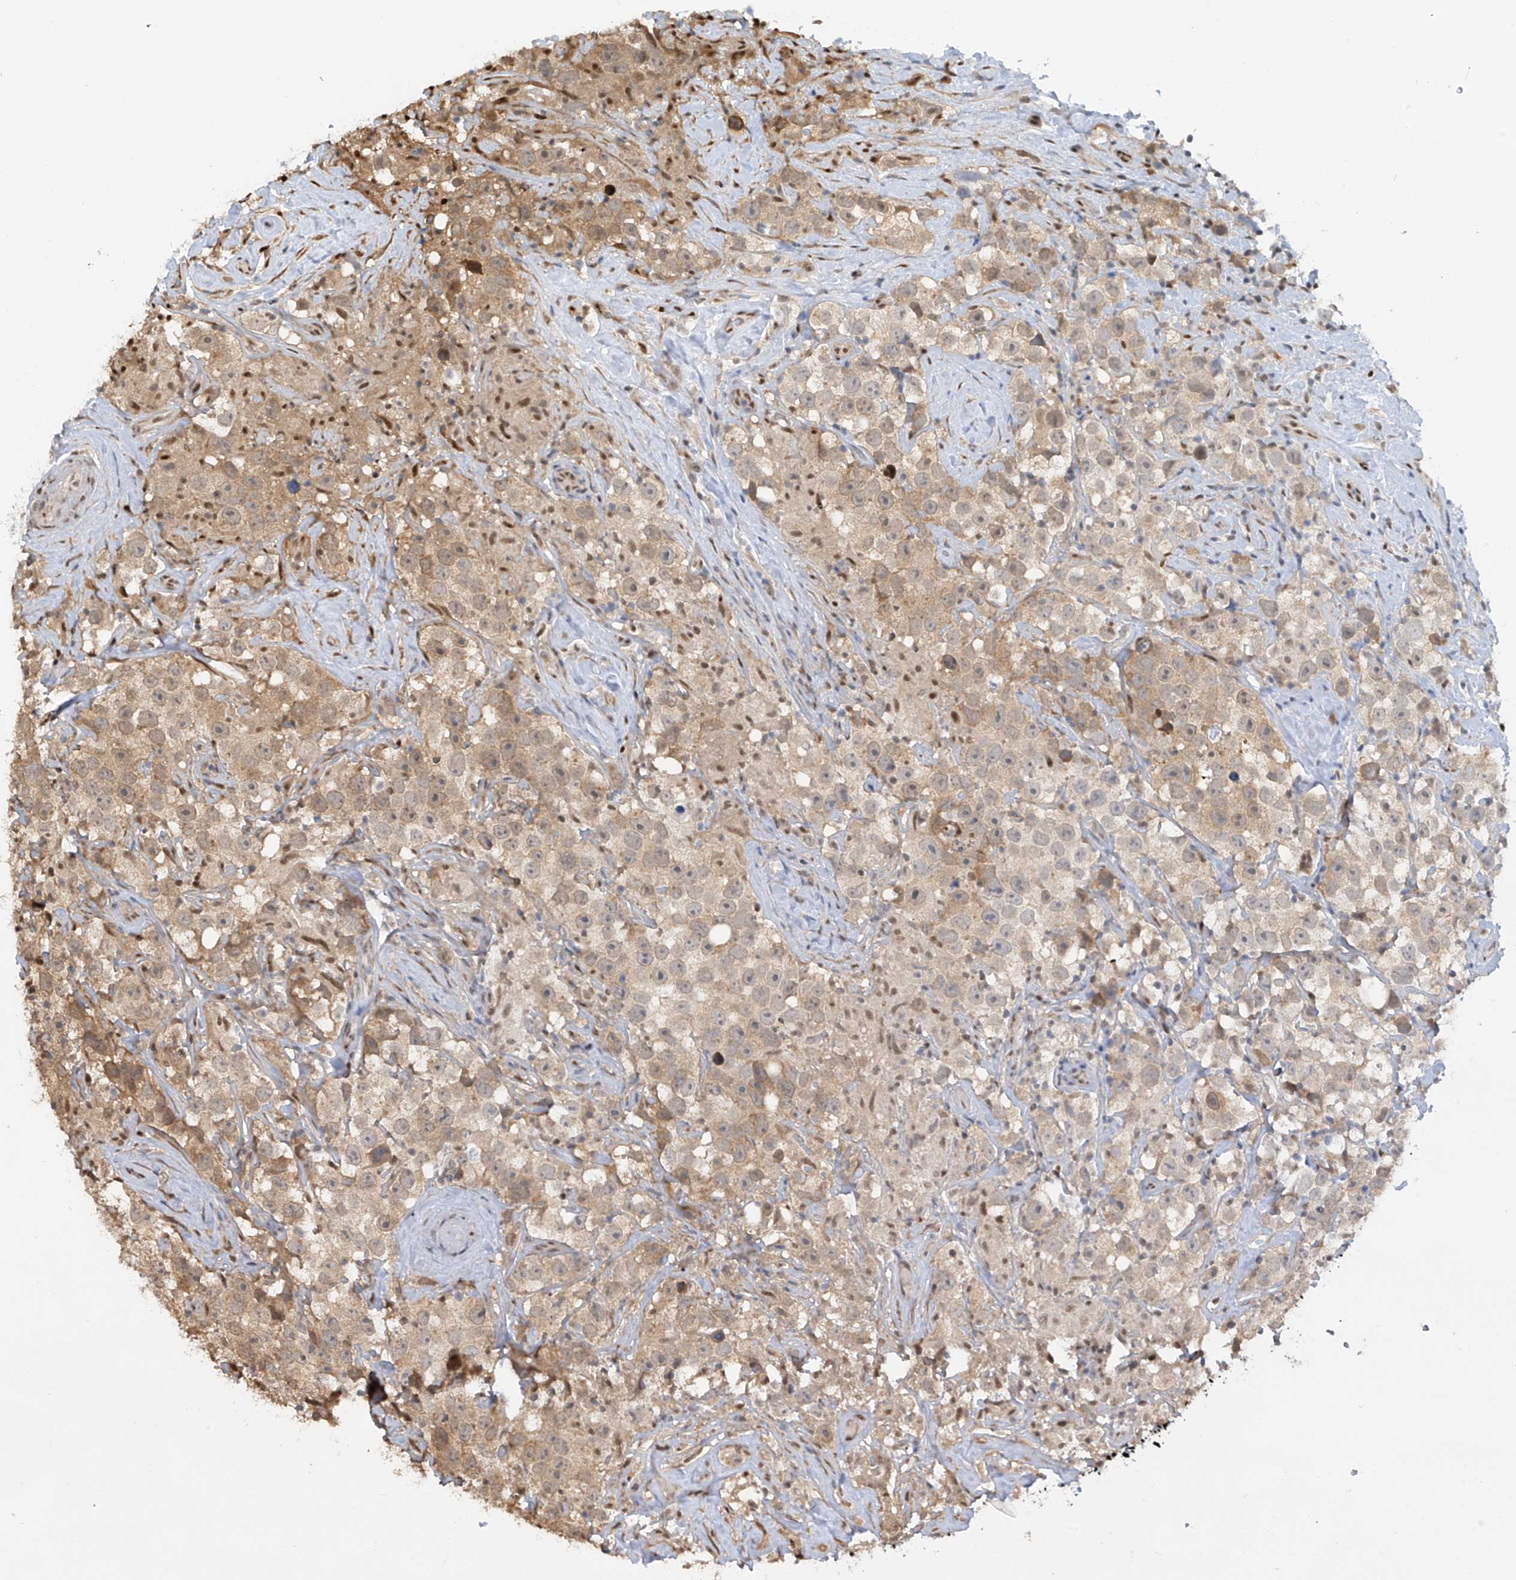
{"staining": {"intensity": "weak", "quantity": "25%-75%", "location": "cytoplasmic/membranous"}, "tissue": "testis cancer", "cell_type": "Tumor cells", "image_type": "cancer", "snomed": [{"axis": "morphology", "description": "Seminoma, NOS"}, {"axis": "topography", "description": "Testis"}], "caption": "Tumor cells show low levels of weak cytoplasmic/membranous positivity in approximately 25%-75% of cells in testis cancer.", "gene": "PMM1", "patient": {"sex": "male", "age": 49}}